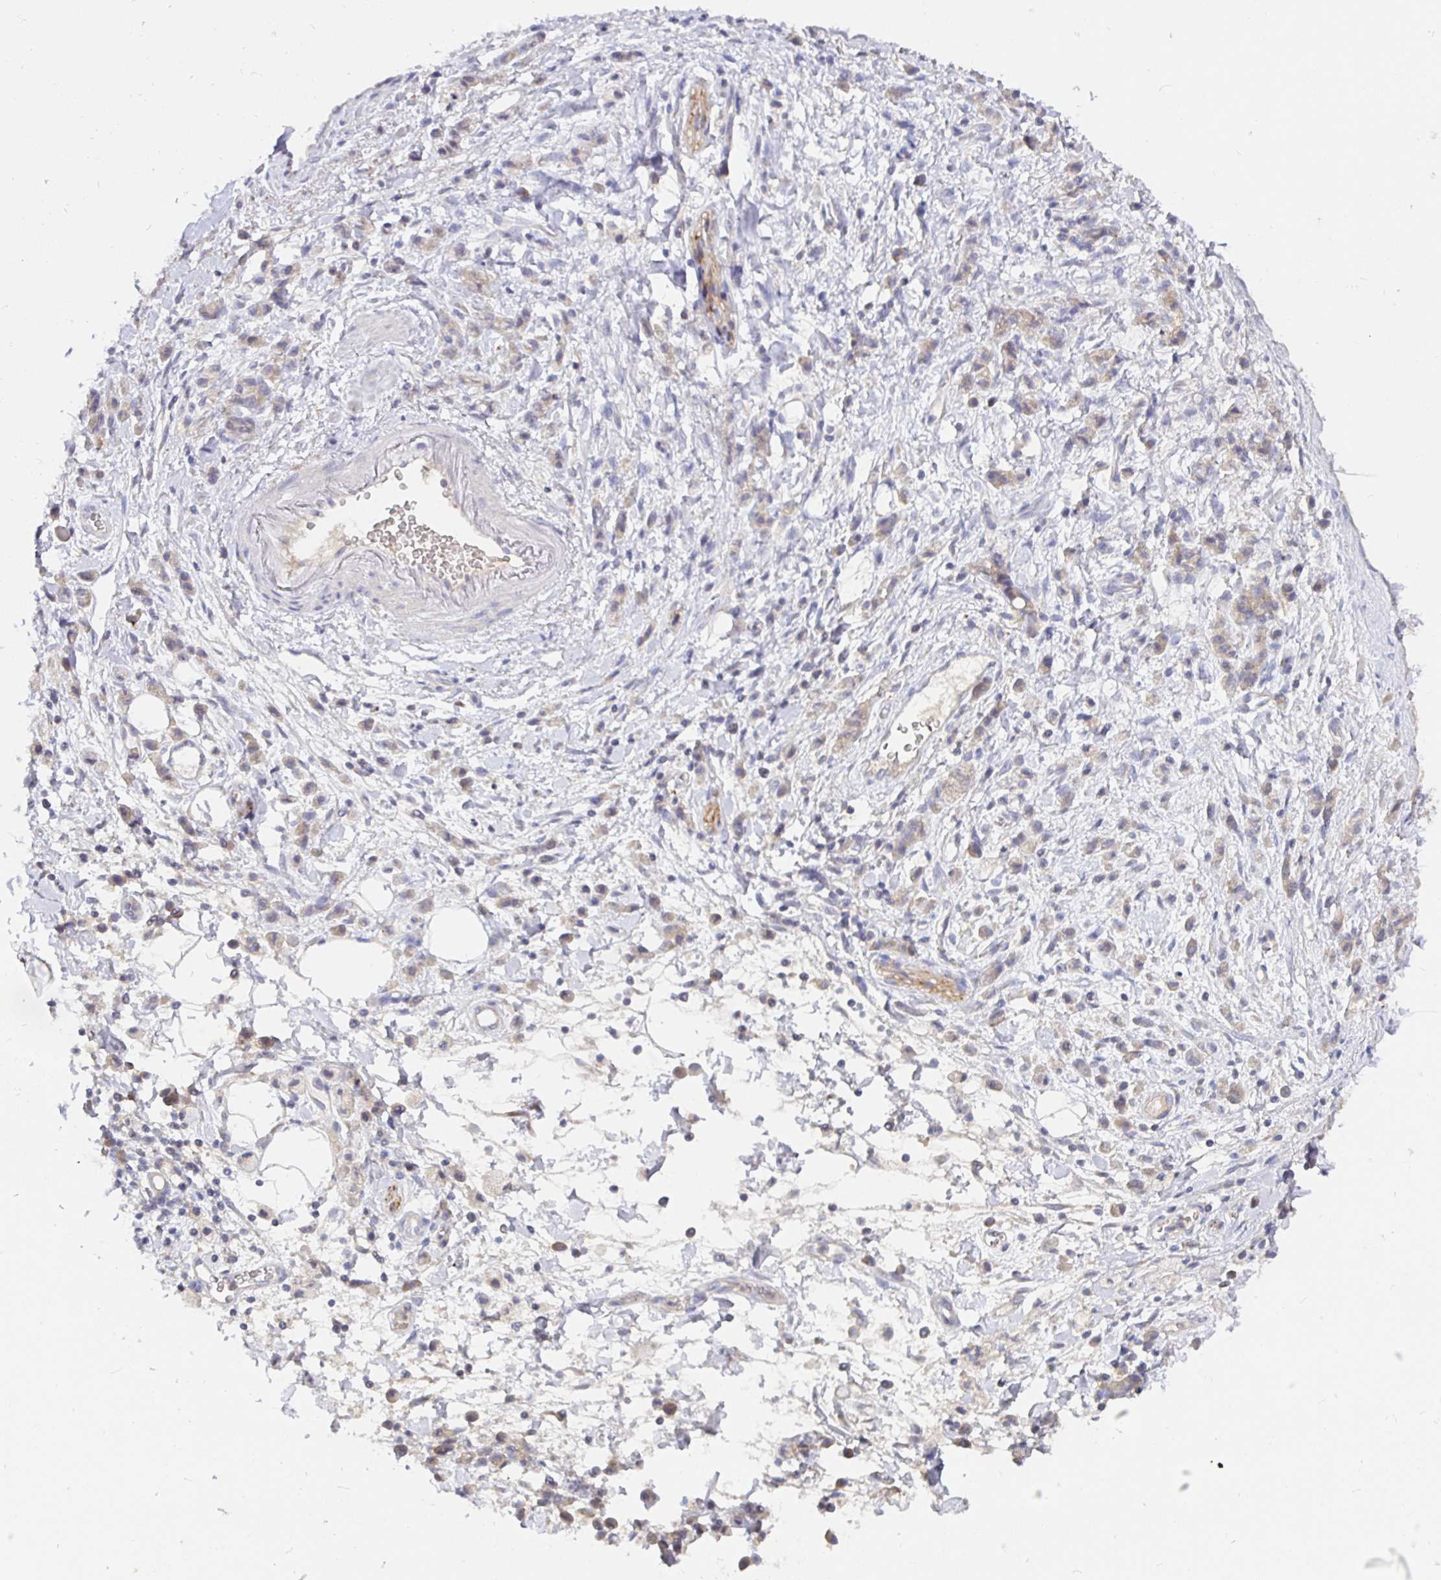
{"staining": {"intensity": "weak", "quantity": "<25%", "location": "cytoplasmic/membranous"}, "tissue": "stomach cancer", "cell_type": "Tumor cells", "image_type": "cancer", "snomed": [{"axis": "morphology", "description": "Adenocarcinoma, NOS"}, {"axis": "topography", "description": "Stomach"}], "caption": "Image shows no protein expression in tumor cells of stomach cancer tissue.", "gene": "KIF21A", "patient": {"sex": "male", "age": 77}}